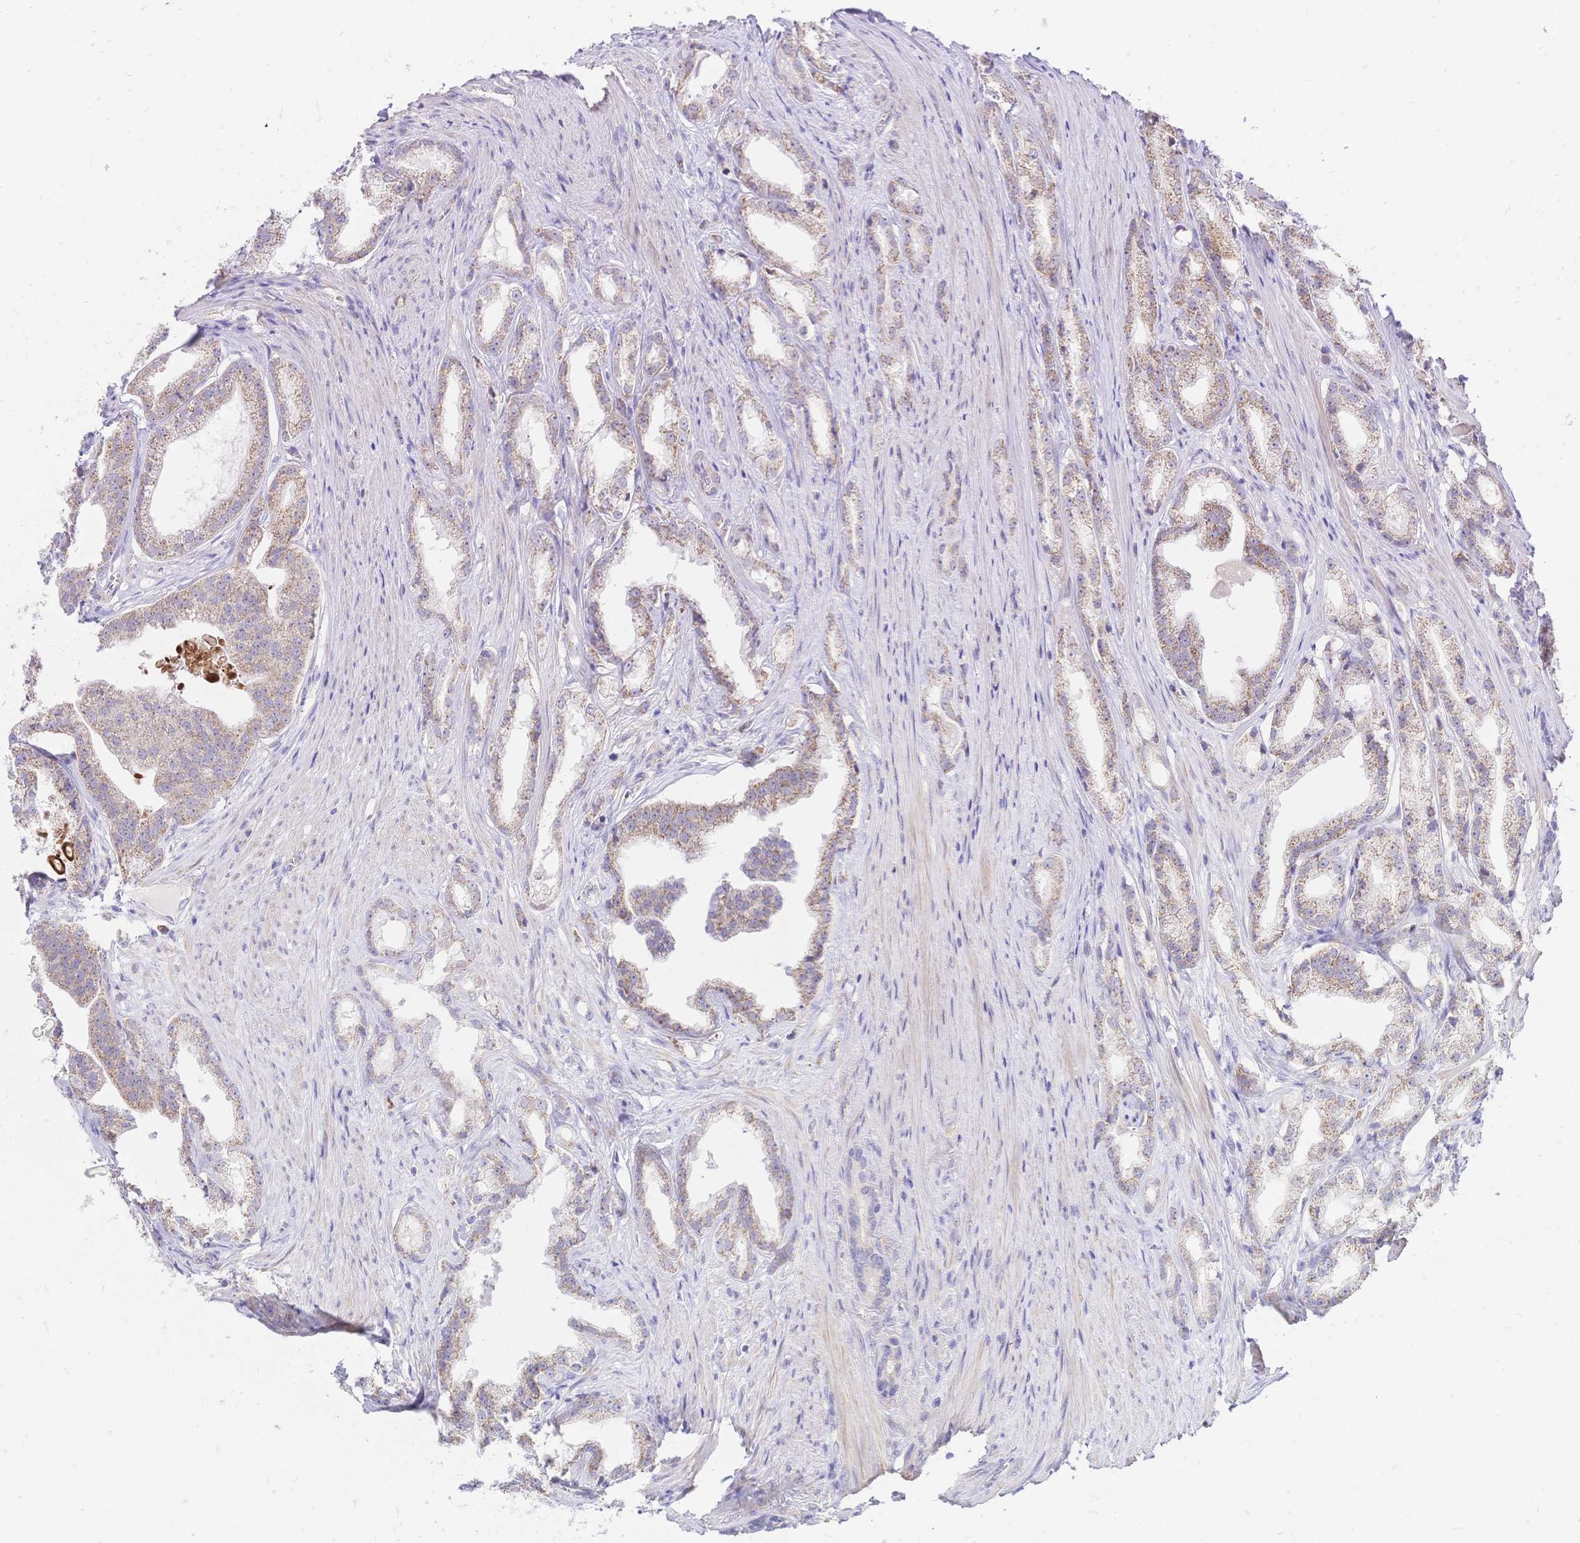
{"staining": {"intensity": "moderate", "quantity": "25%-75%", "location": "cytoplasmic/membranous"}, "tissue": "prostate cancer", "cell_type": "Tumor cells", "image_type": "cancer", "snomed": [{"axis": "morphology", "description": "Adenocarcinoma, Low grade"}, {"axis": "topography", "description": "Prostate"}], "caption": "This image reveals IHC staining of human low-grade adenocarcinoma (prostate), with medium moderate cytoplasmic/membranous positivity in about 25%-75% of tumor cells.", "gene": "CLEC18B", "patient": {"sex": "male", "age": 65}}